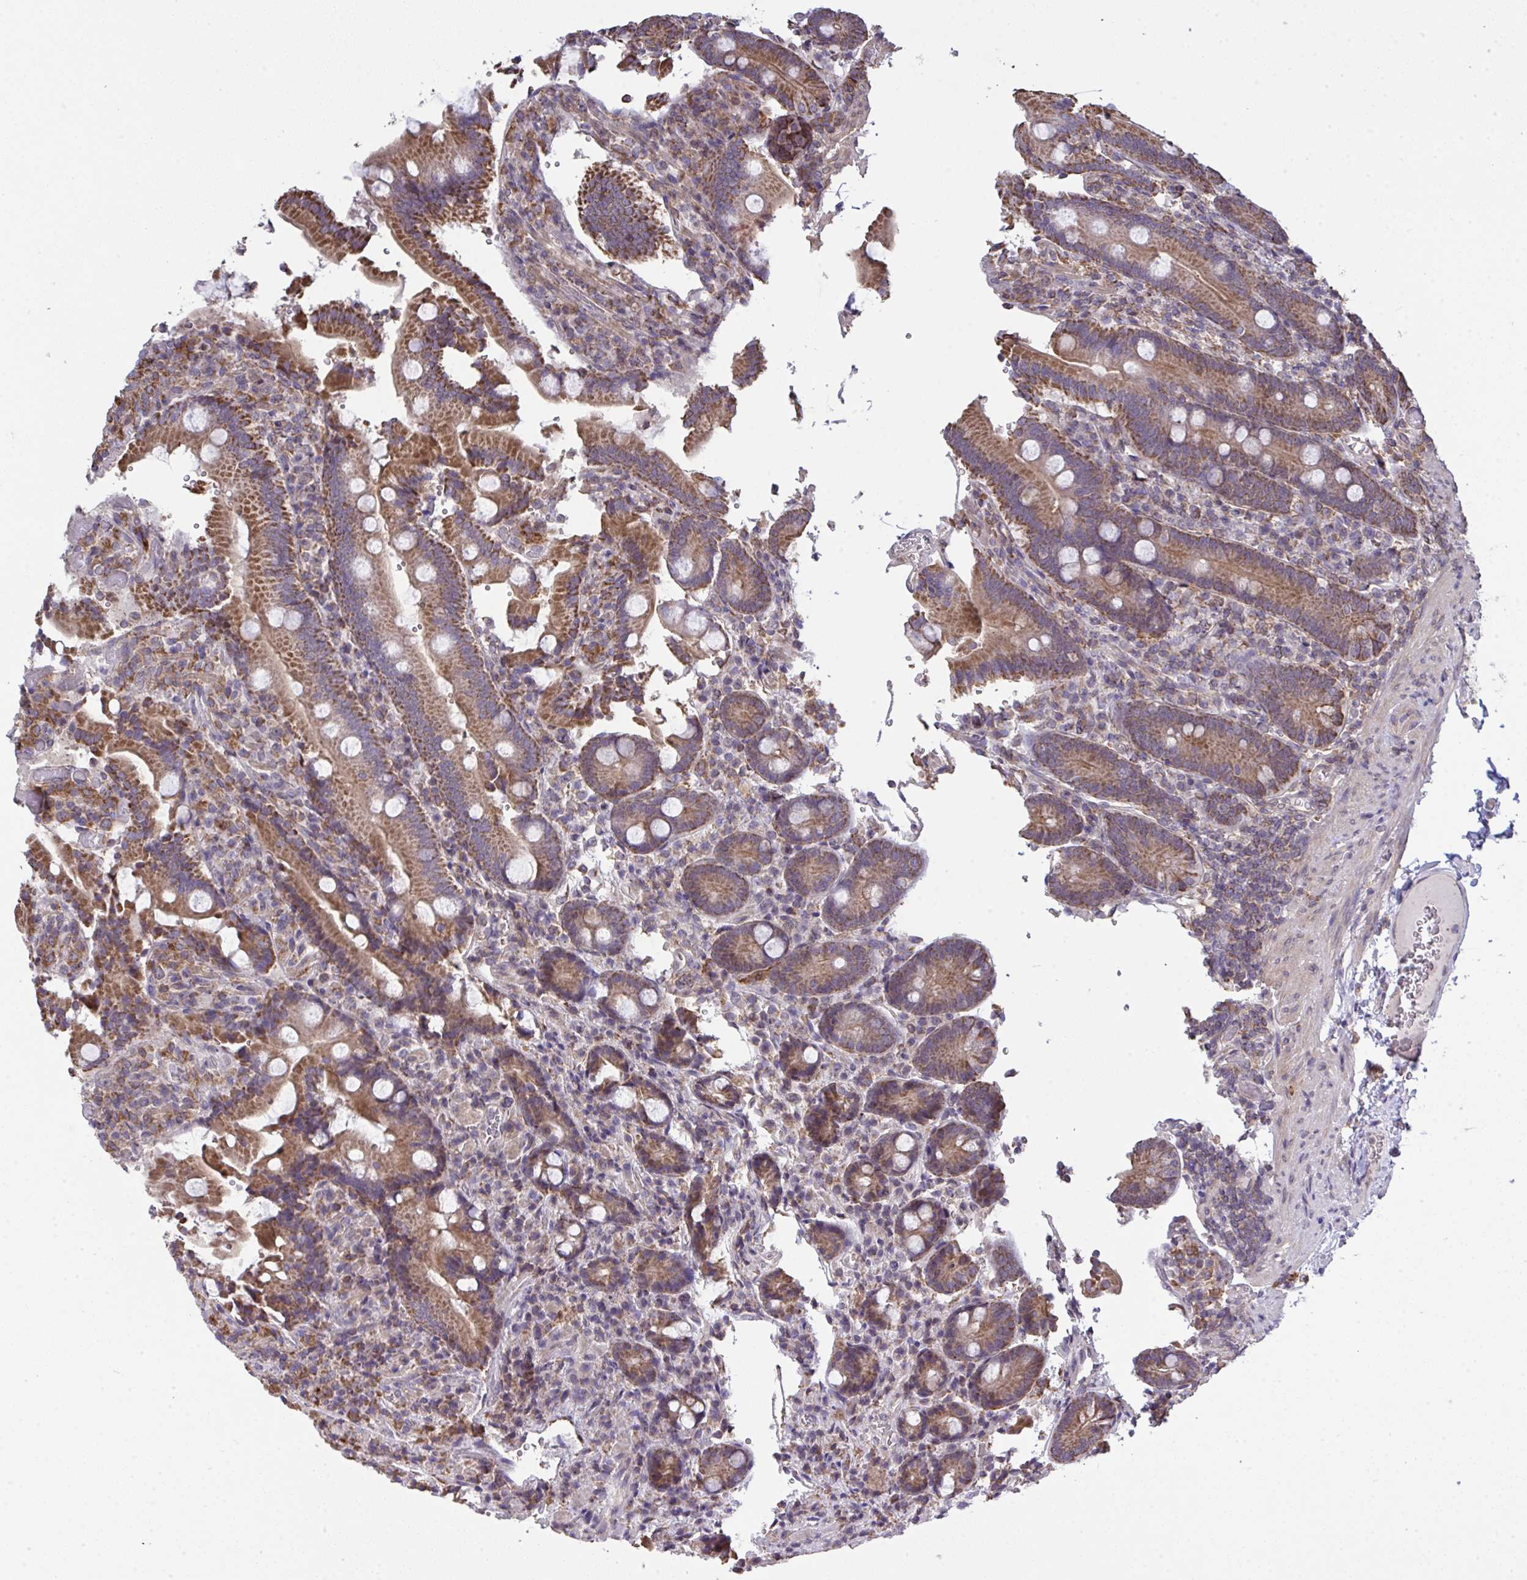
{"staining": {"intensity": "moderate", "quantity": ">75%", "location": "cytoplasmic/membranous"}, "tissue": "duodenum", "cell_type": "Glandular cells", "image_type": "normal", "snomed": [{"axis": "morphology", "description": "Normal tissue, NOS"}, {"axis": "topography", "description": "Duodenum"}], "caption": "Duodenum stained with a brown dye shows moderate cytoplasmic/membranous positive staining in approximately >75% of glandular cells.", "gene": "PPM1H", "patient": {"sex": "female", "age": 62}}